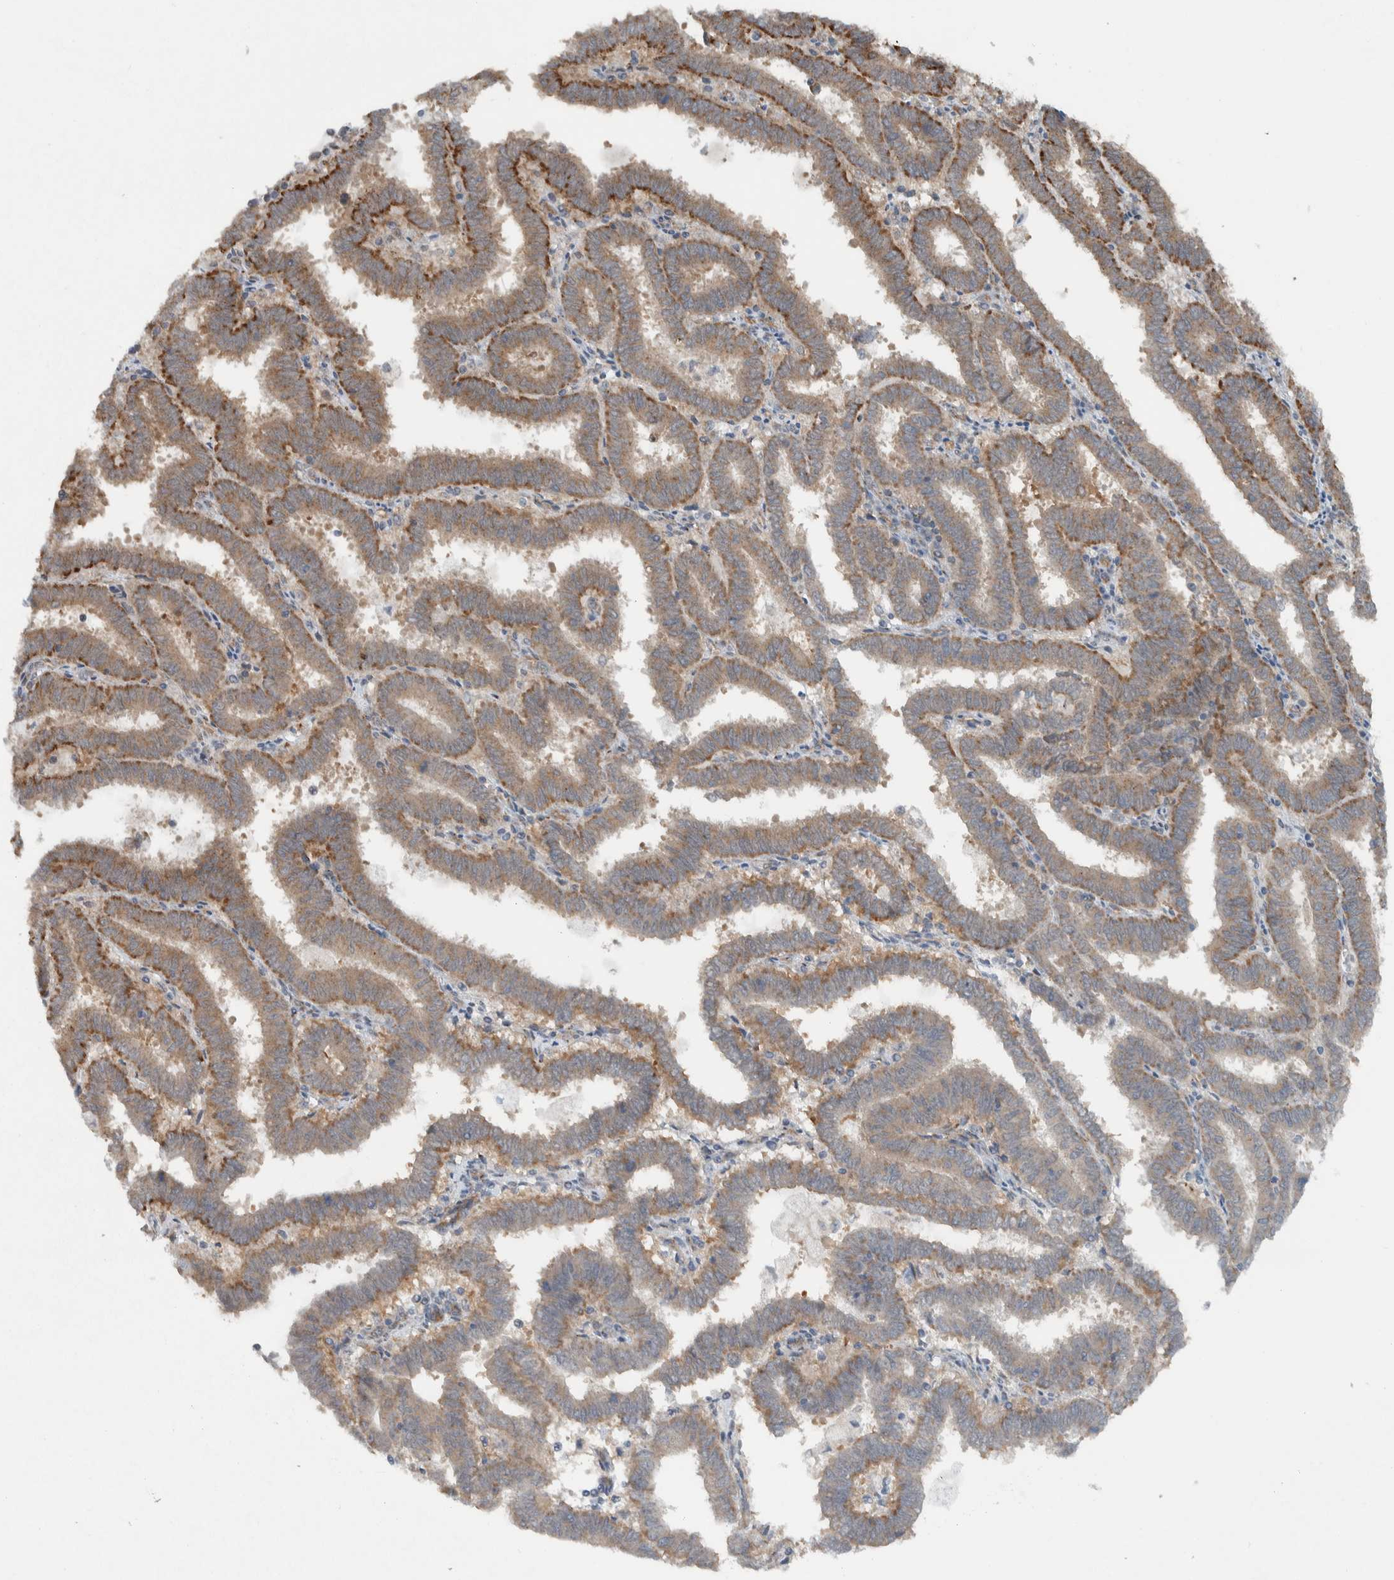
{"staining": {"intensity": "moderate", "quantity": ">75%", "location": "cytoplasmic/membranous"}, "tissue": "endometrial cancer", "cell_type": "Tumor cells", "image_type": "cancer", "snomed": [{"axis": "morphology", "description": "Adenocarcinoma, NOS"}, {"axis": "topography", "description": "Uterus"}], "caption": "Immunohistochemical staining of adenocarcinoma (endometrial) reveals medium levels of moderate cytoplasmic/membranous positivity in approximately >75% of tumor cells.", "gene": "RERE", "patient": {"sex": "female", "age": 83}}